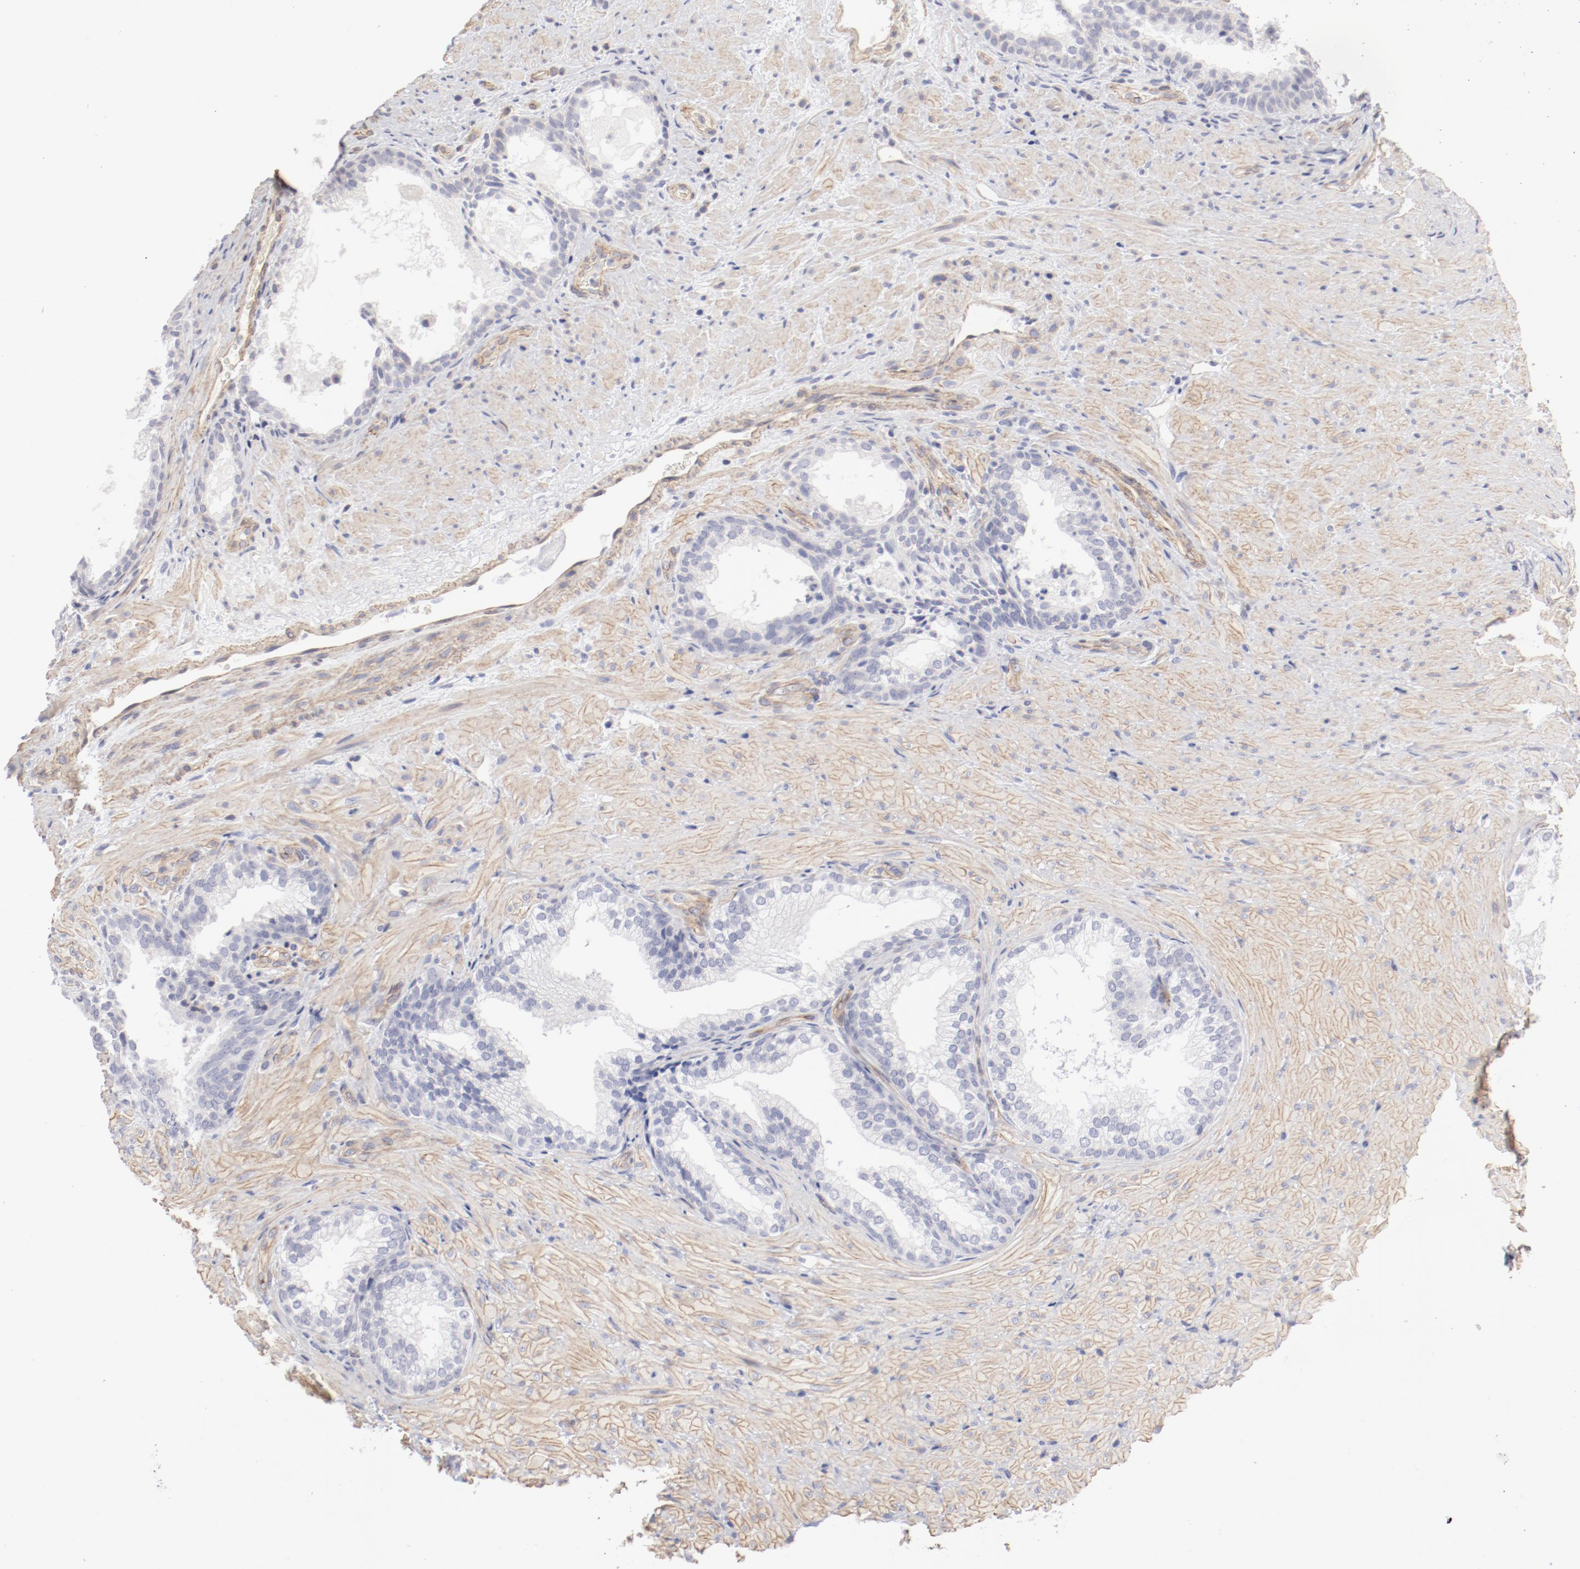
{"staining": {"intensity": "negative", "quantity": "none", "location": "none"}, "tissue": "prostate", "cell_type": "Glandular cells", "image_type": "normal", "snomed": [{"axis": "morphology", "description": "Normal tissue, NOS"}, {"axis": "topography", "description": "Prostate"}], "caption": "Immunohistochemical staining of unremarkable human prostate exhibits no significant staining in glandular cells. (Immunohistochemistry, brightfield microscopy, high magnification).", "gene": "LAX1", "patient": {"sex": "male", "age": 76}}